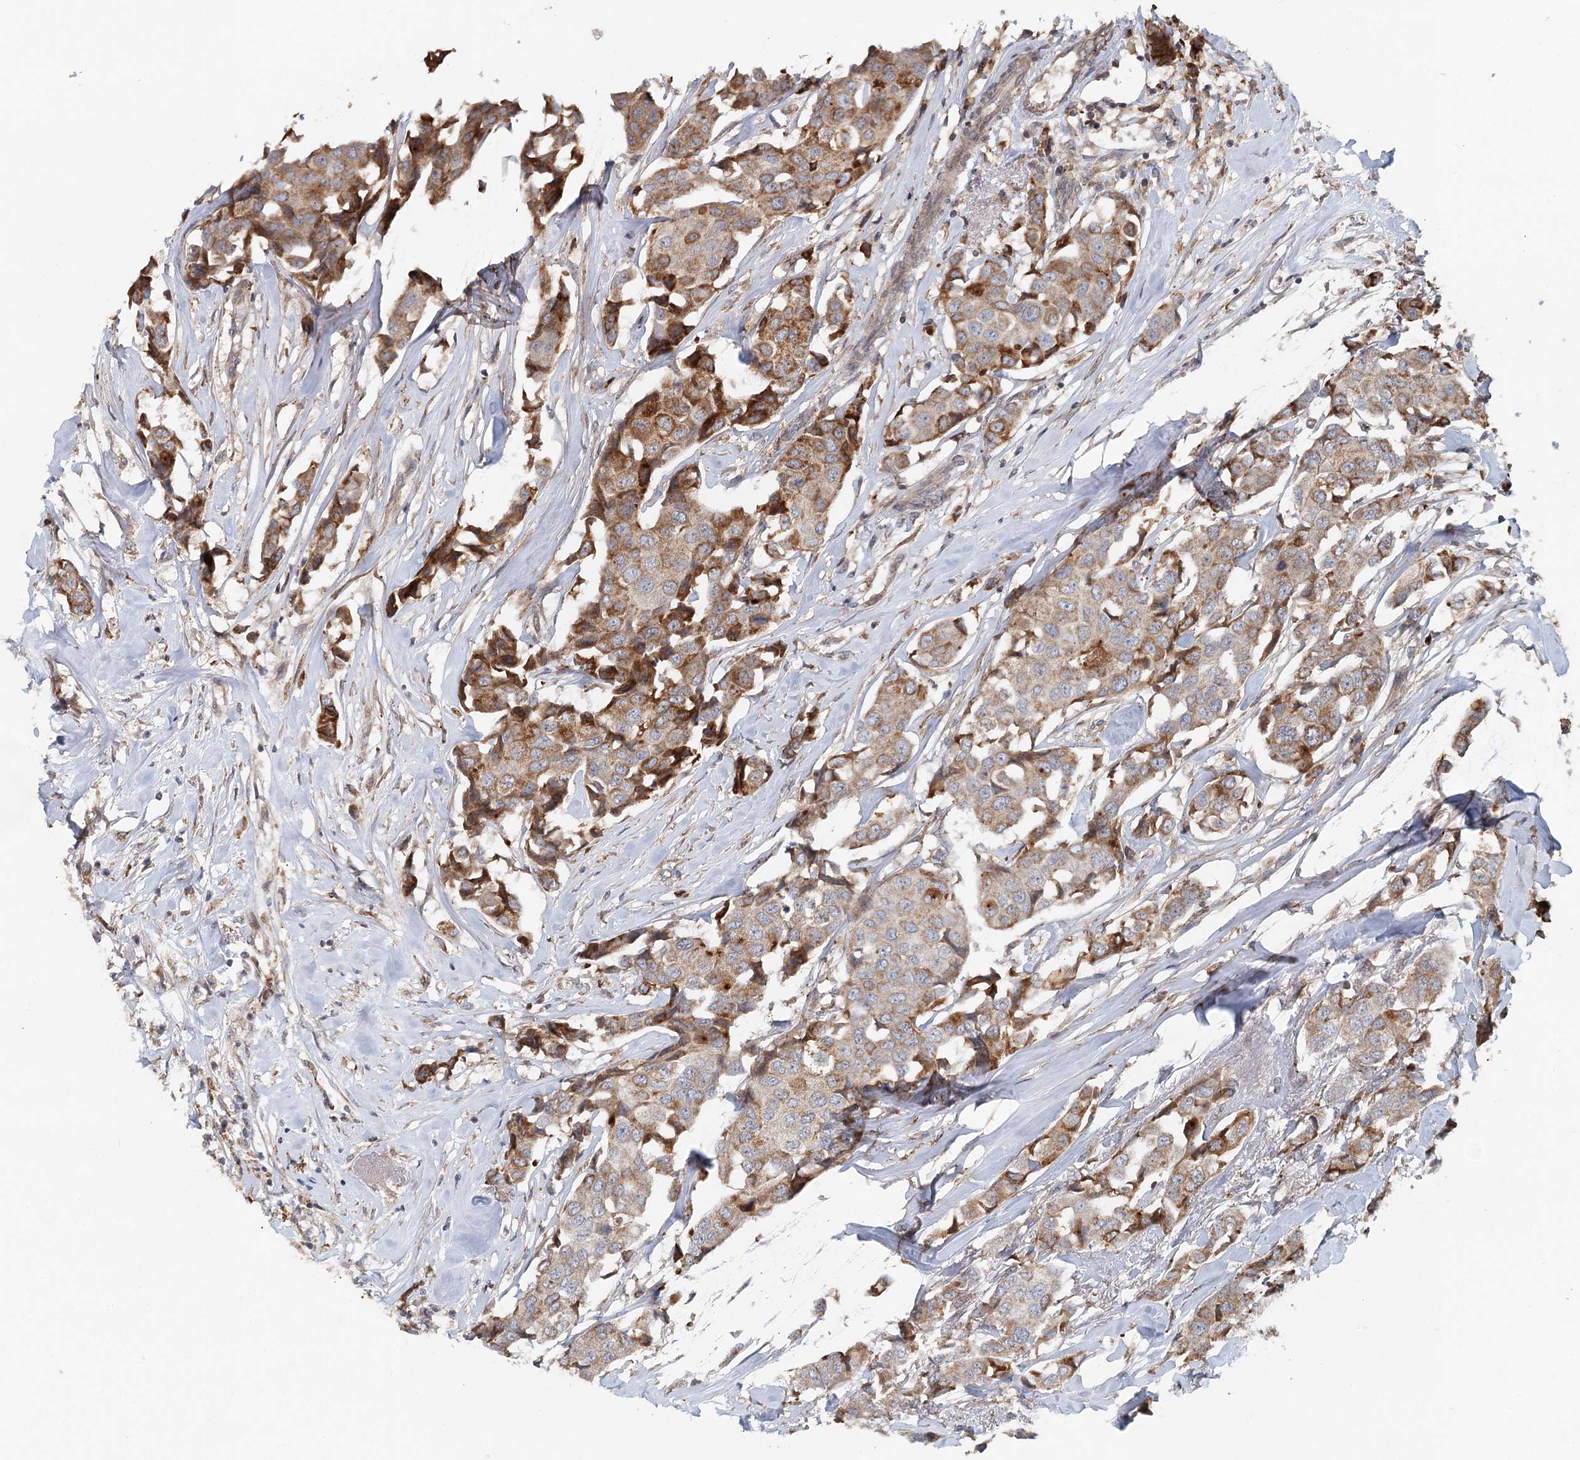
{"staining": {"intensity": "moderate", "quantity": ">75%", "location": "cytoplasmic/membranous"}, "tissue": "breast cancer", "cell_type": "Tumor cells", "image_type": "cancer", "snomed": [{"axis": "morphology", "description": "Duct carcinoma"}, {"axis": "topography", "description": "Breast"}], "caption": "This is a photomicrograph of immunohistochemistry staining of breast invasive ductal carcinoma, which shows moderate expression in the cytoplasmic/membranous of tumor cells.", "gene": "RNF111", "patient": {"sex": "female", "age": 80}}